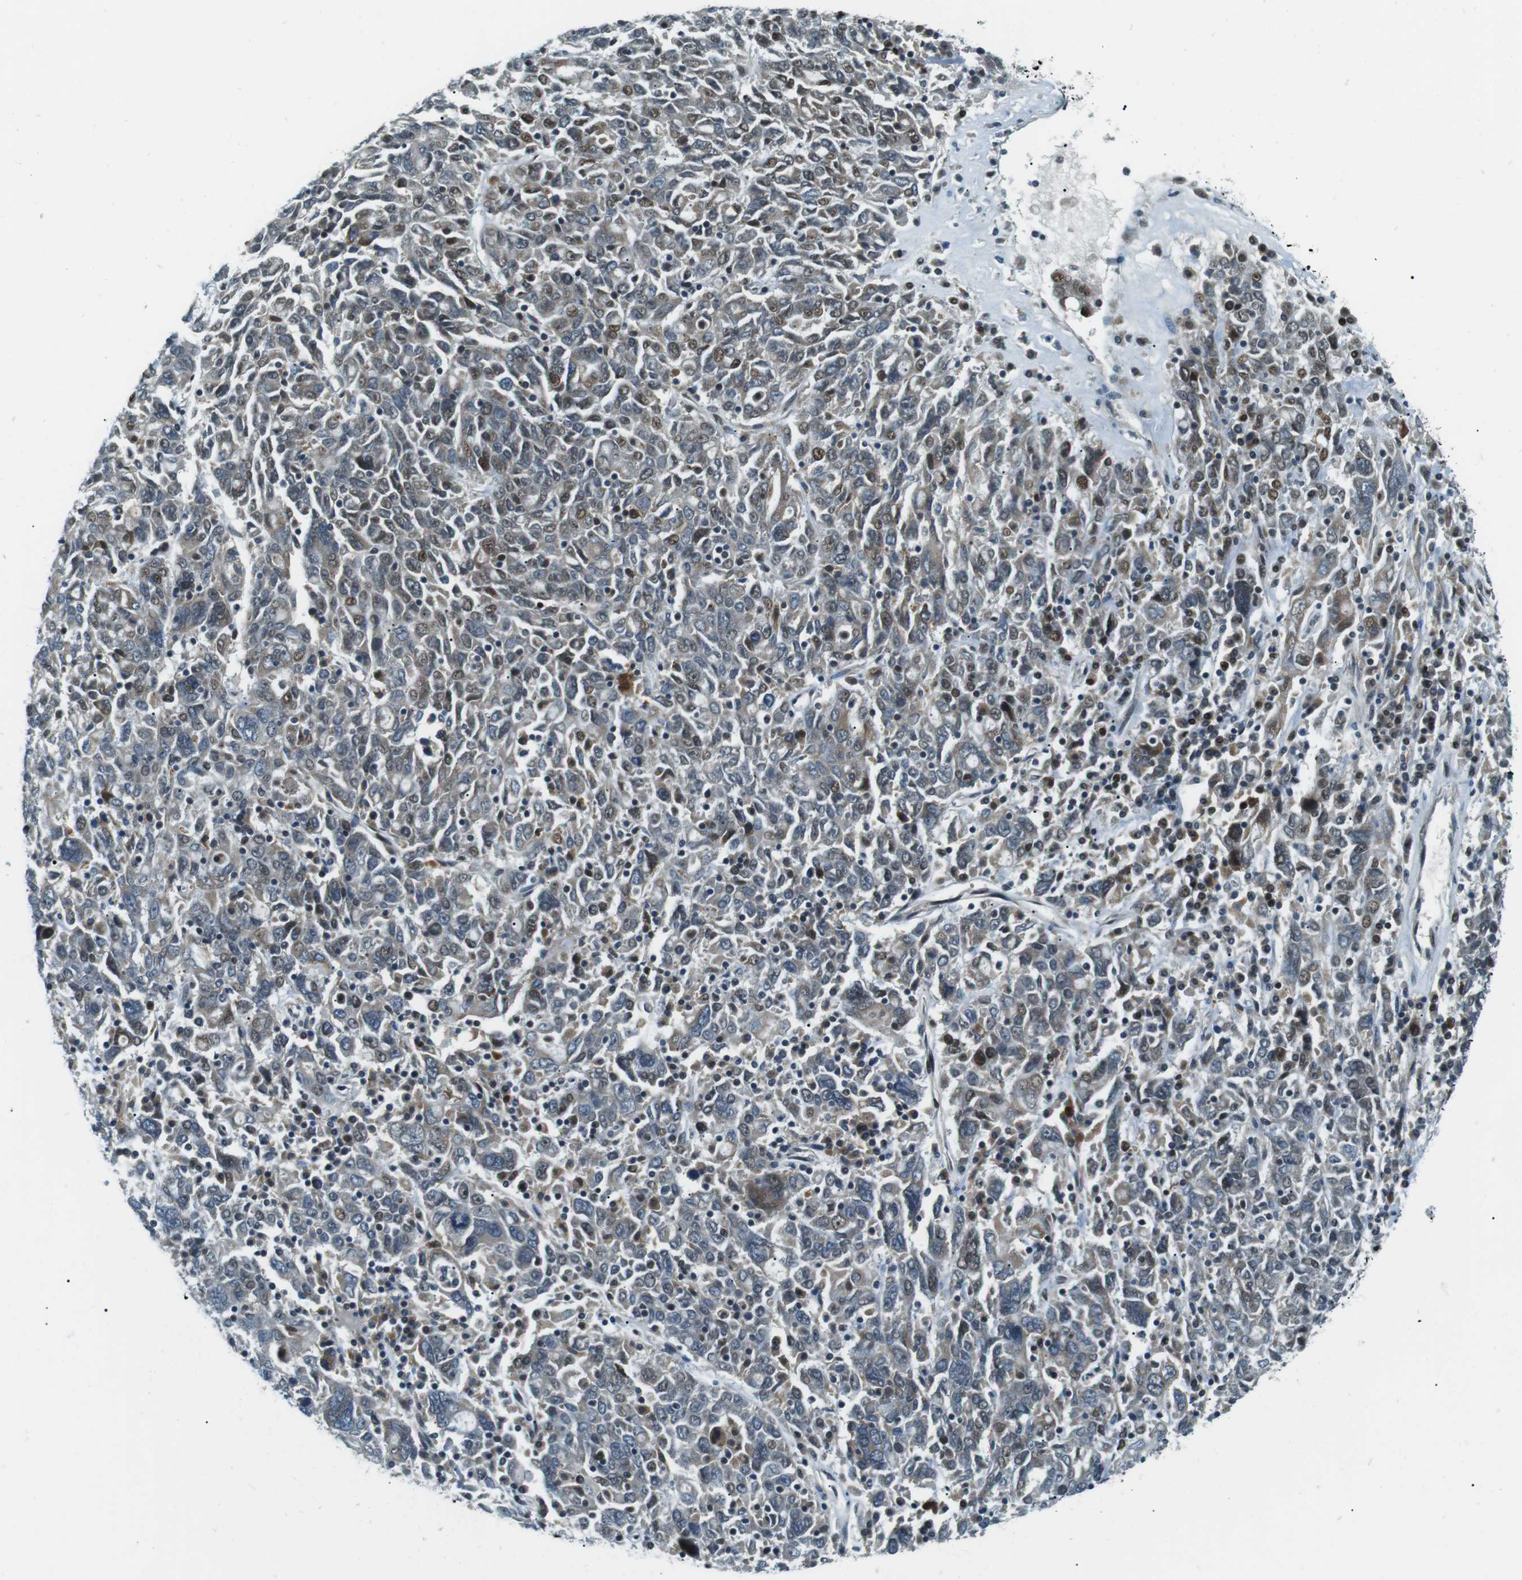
{"staining": {"intensity": "moderate", "quantity": "<25%", "location": "nuclear"}, "tissue": "ovarian cancer", "cell_type": "Tumor cells", "image_type": "cancer", "snomed": [{"axis": "morphology", "description": "Carcinoma, endometroid"}, {"axis": "topography", "description": "Ovary"}], "caption": "Tumor cells show low levels of moderate nuclear expression in approximately <25% of cells in endometroid carcinoma (ovarian).", "gene": "PJA1", "patient": {"sex": "female", "age": 62}}